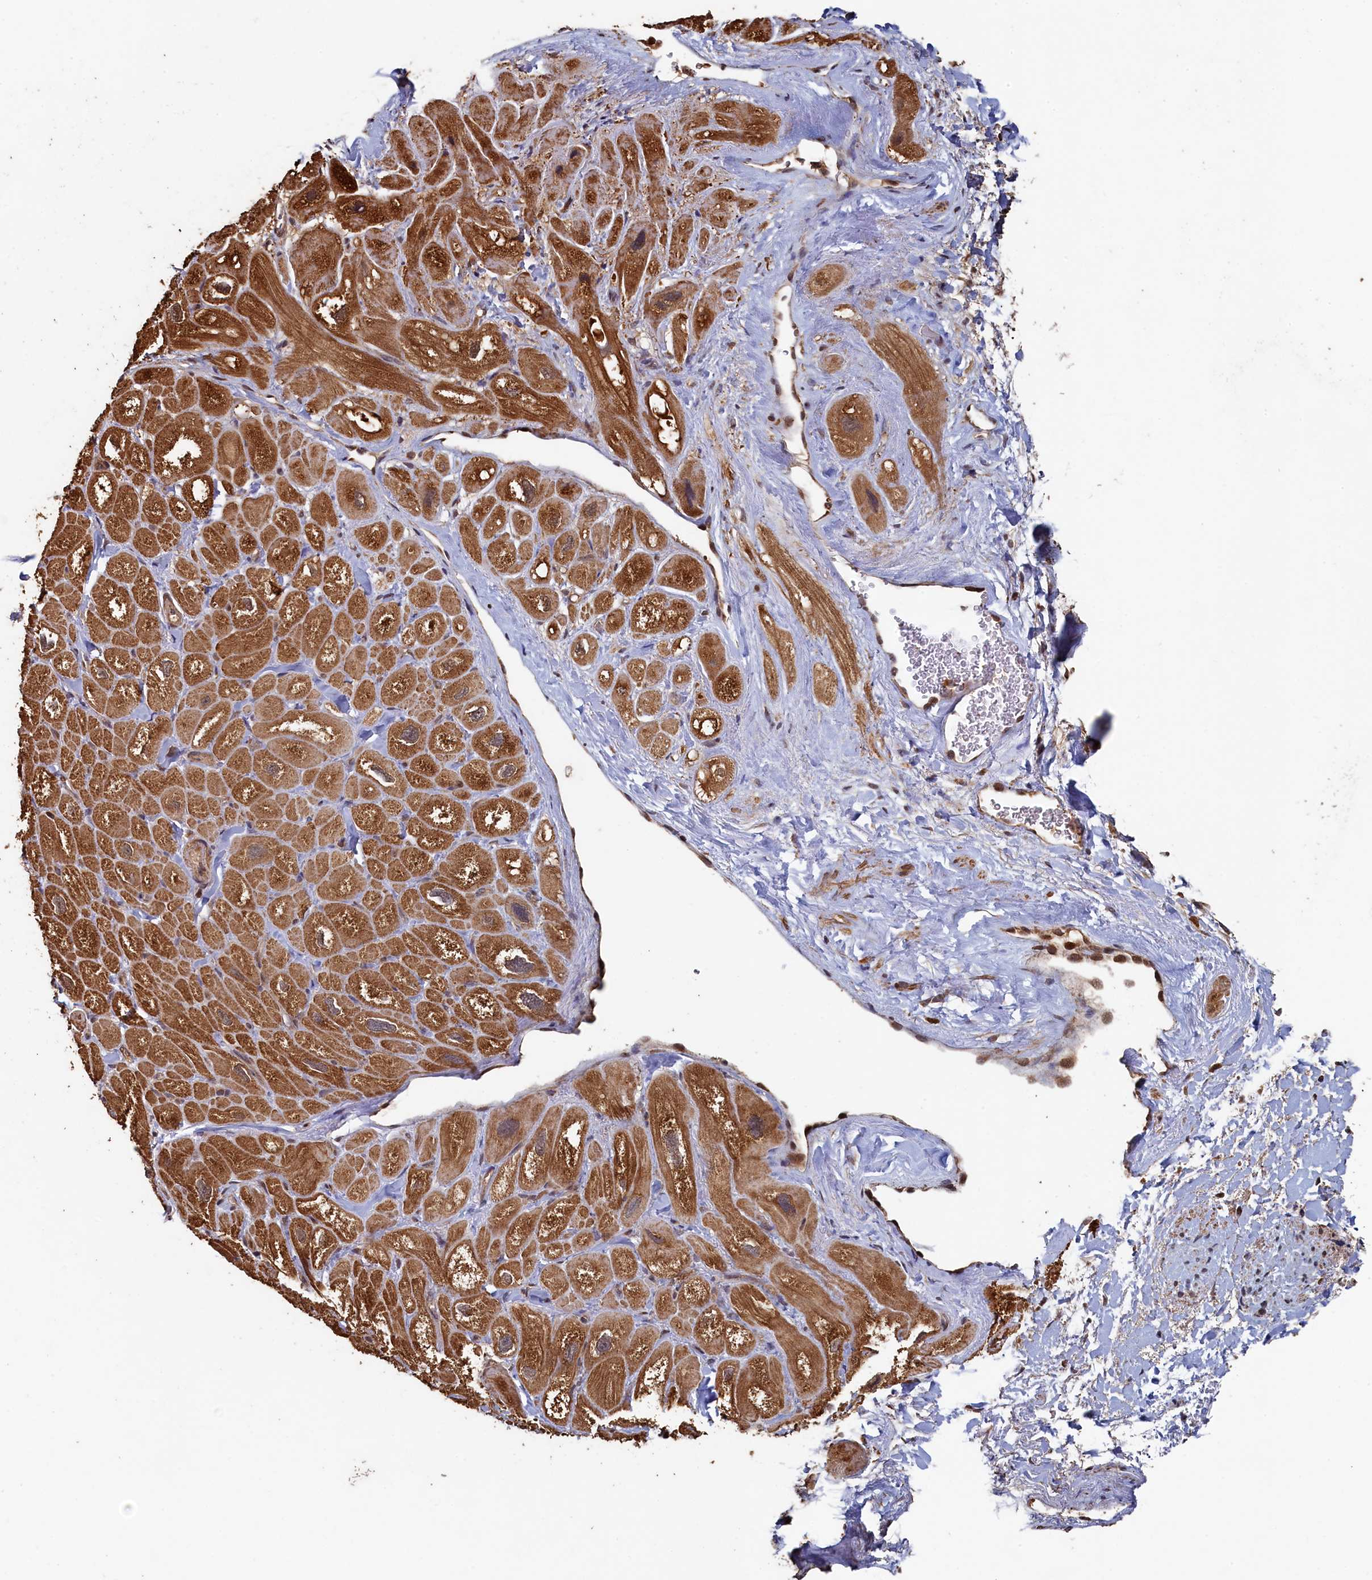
{"staining": {"intensity": "moderate", "quantity": ">75%", "location": "cytoplasmic/membranous"}, "tissue": "heart muscle", "cell_type": "Cardiomyocytes", "image_type": "normal", "snomed": [{"axis": "morphology", "description": "Normal tissue, NOS"}, {"axis": "topography", "description": "Heart"}], "caption": "Heart muscle stained for a protein reveals moderate cytoplasmic/membranous positivity in cardiomyocytes. The protein is stained brown, and the nuclei are stained in blue (DAB IHC with brightfield microscopy, high magnification).", "gene": "PIGN", "patient": {"sex": "male", "age": 49}}